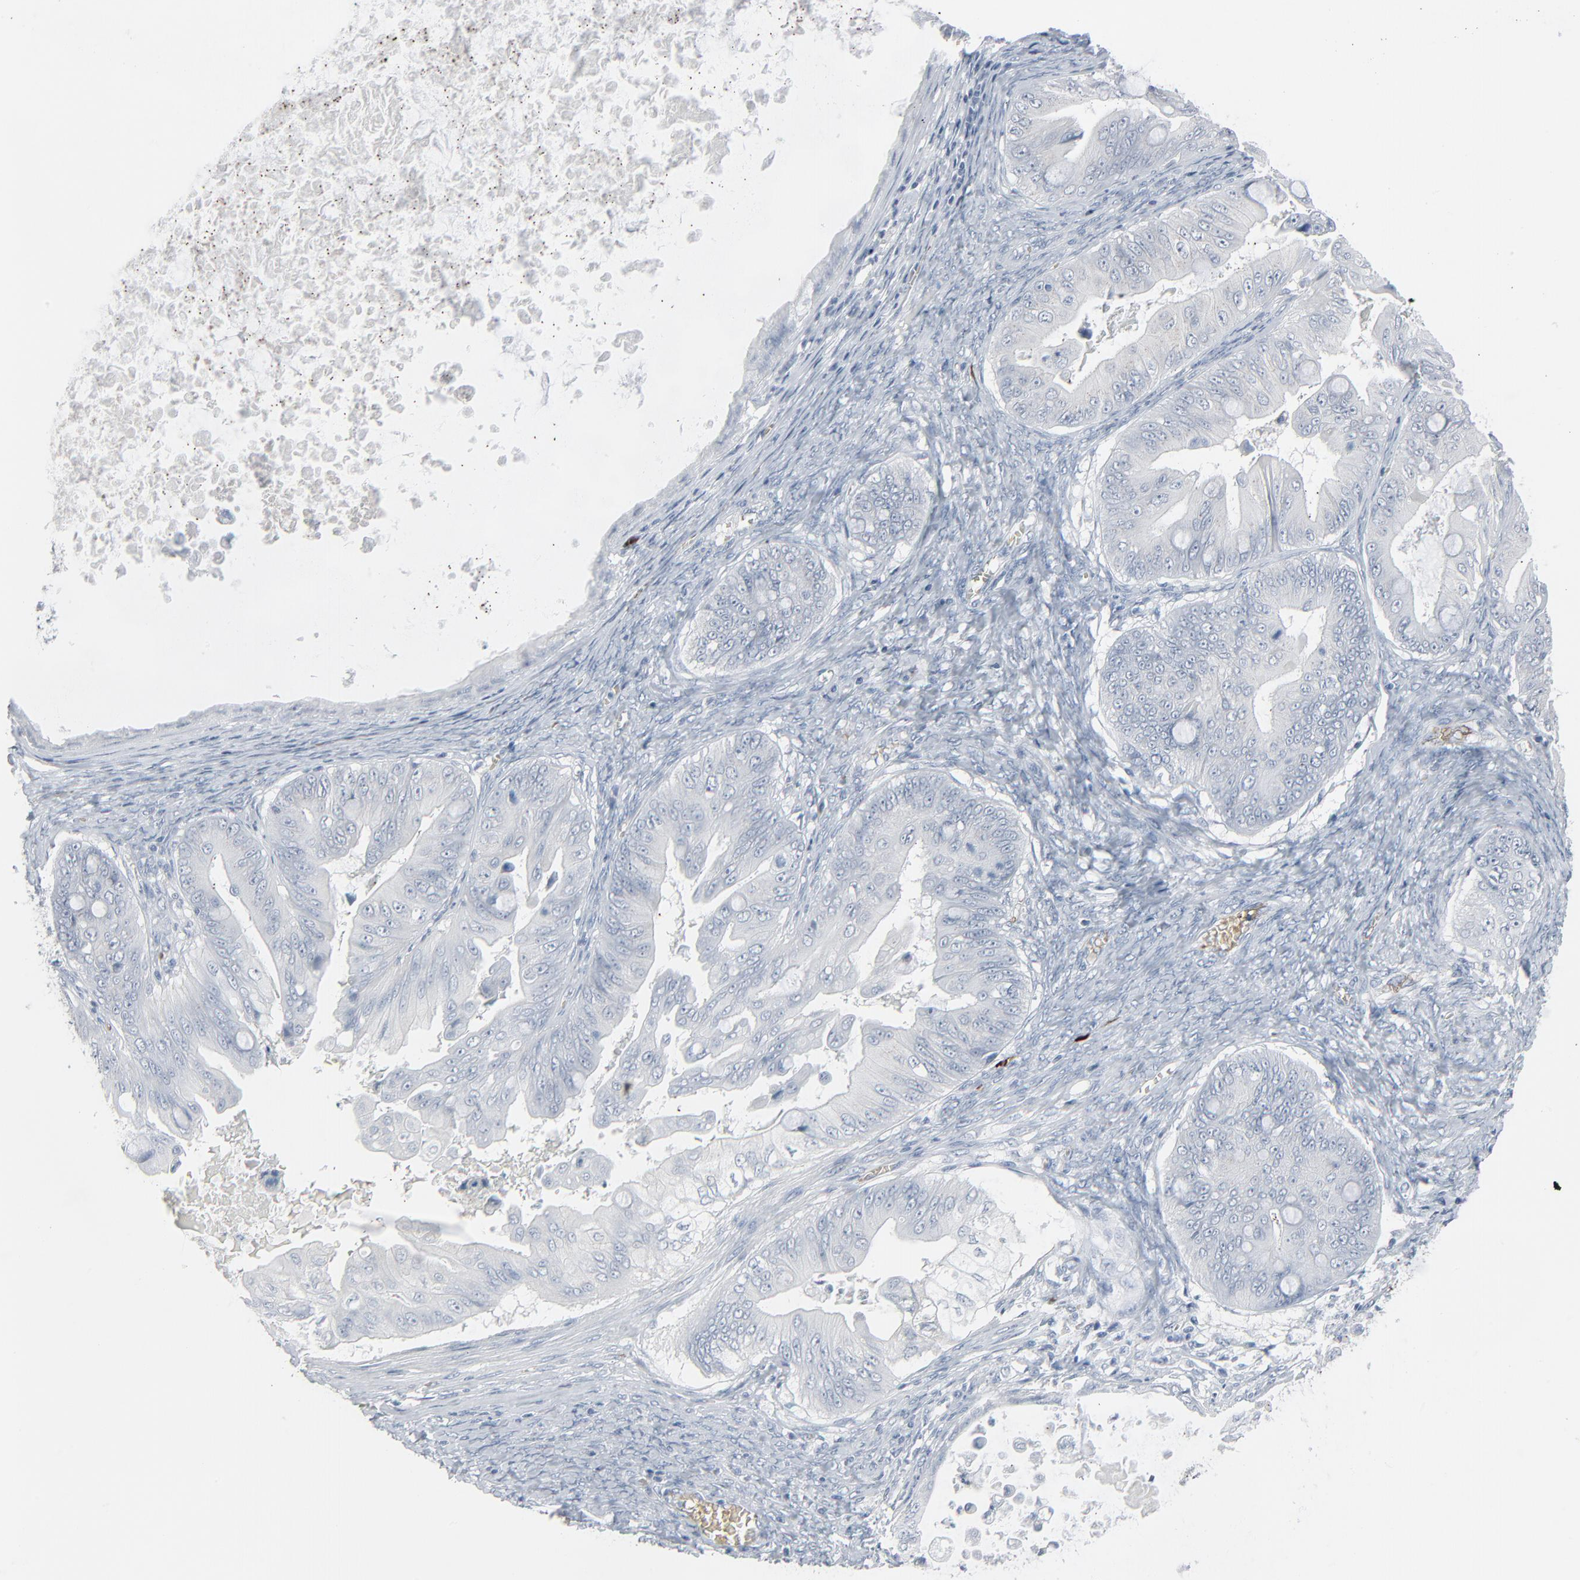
{"staining": {"intensity": "negative", "quantity": "none", "location": "none"}, "tissue": "ovarian cancer", "cell_type": "Tumor cells", "image_type": "cancer", "snomed": [{"axis": "morphology", "description": "Cystadenocarcinoma, mucinous, NOS"}, {"axis": "topography", "description": "Ovary"}], "caption": "Immunohistochemical staining of ovarian mucinous cystadenocarcinoma exhibits no significant positivity in tumor cells.", "gene": "SAGE1", "patient": {"sex": "female", "age": 37}}